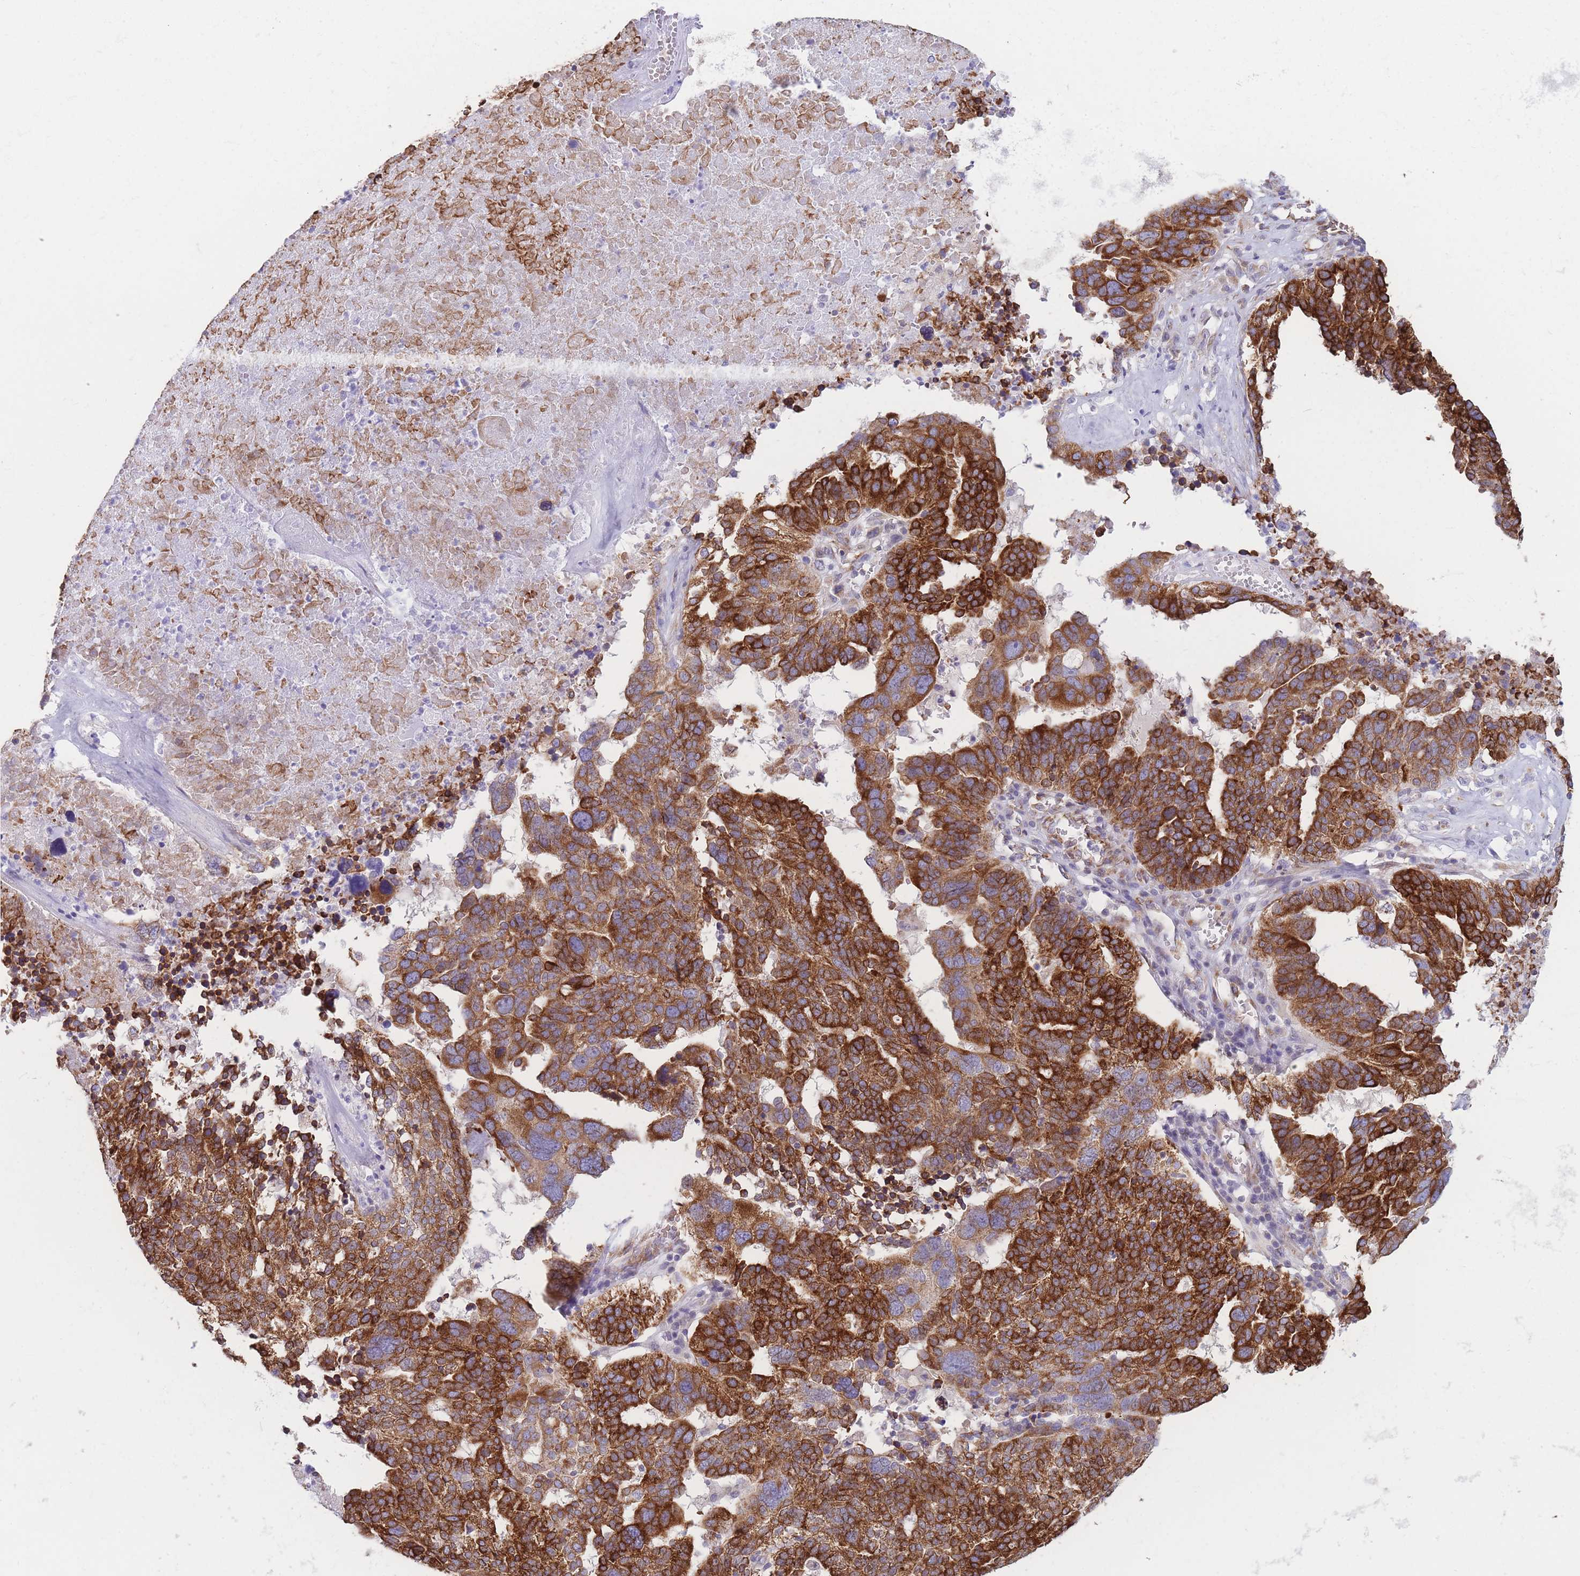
{"staining": {"intensity": "strong", "quantity": ">75%", "location": "cytoplasmic/membranous"}, "tissue": "ovarian cancer", "cell_type": "Tumor cells", "image_type": "cancer", "snomed": [{"axis": "morphology", "description": "Cystadenocarcinoma, serous, NOS"}, {"axis": "topography", "description": "Ovary"}], "caption": "DAB immunohistochemical staining of human ovarian cancer displays strong cytoplasmic/membranous protein expression in approximately >75% of tumor cells. (DAB IHC with brightfield microscopy, high magnification).", "gene": "AK9", "patient": {"sex": "female", "age": 59}}